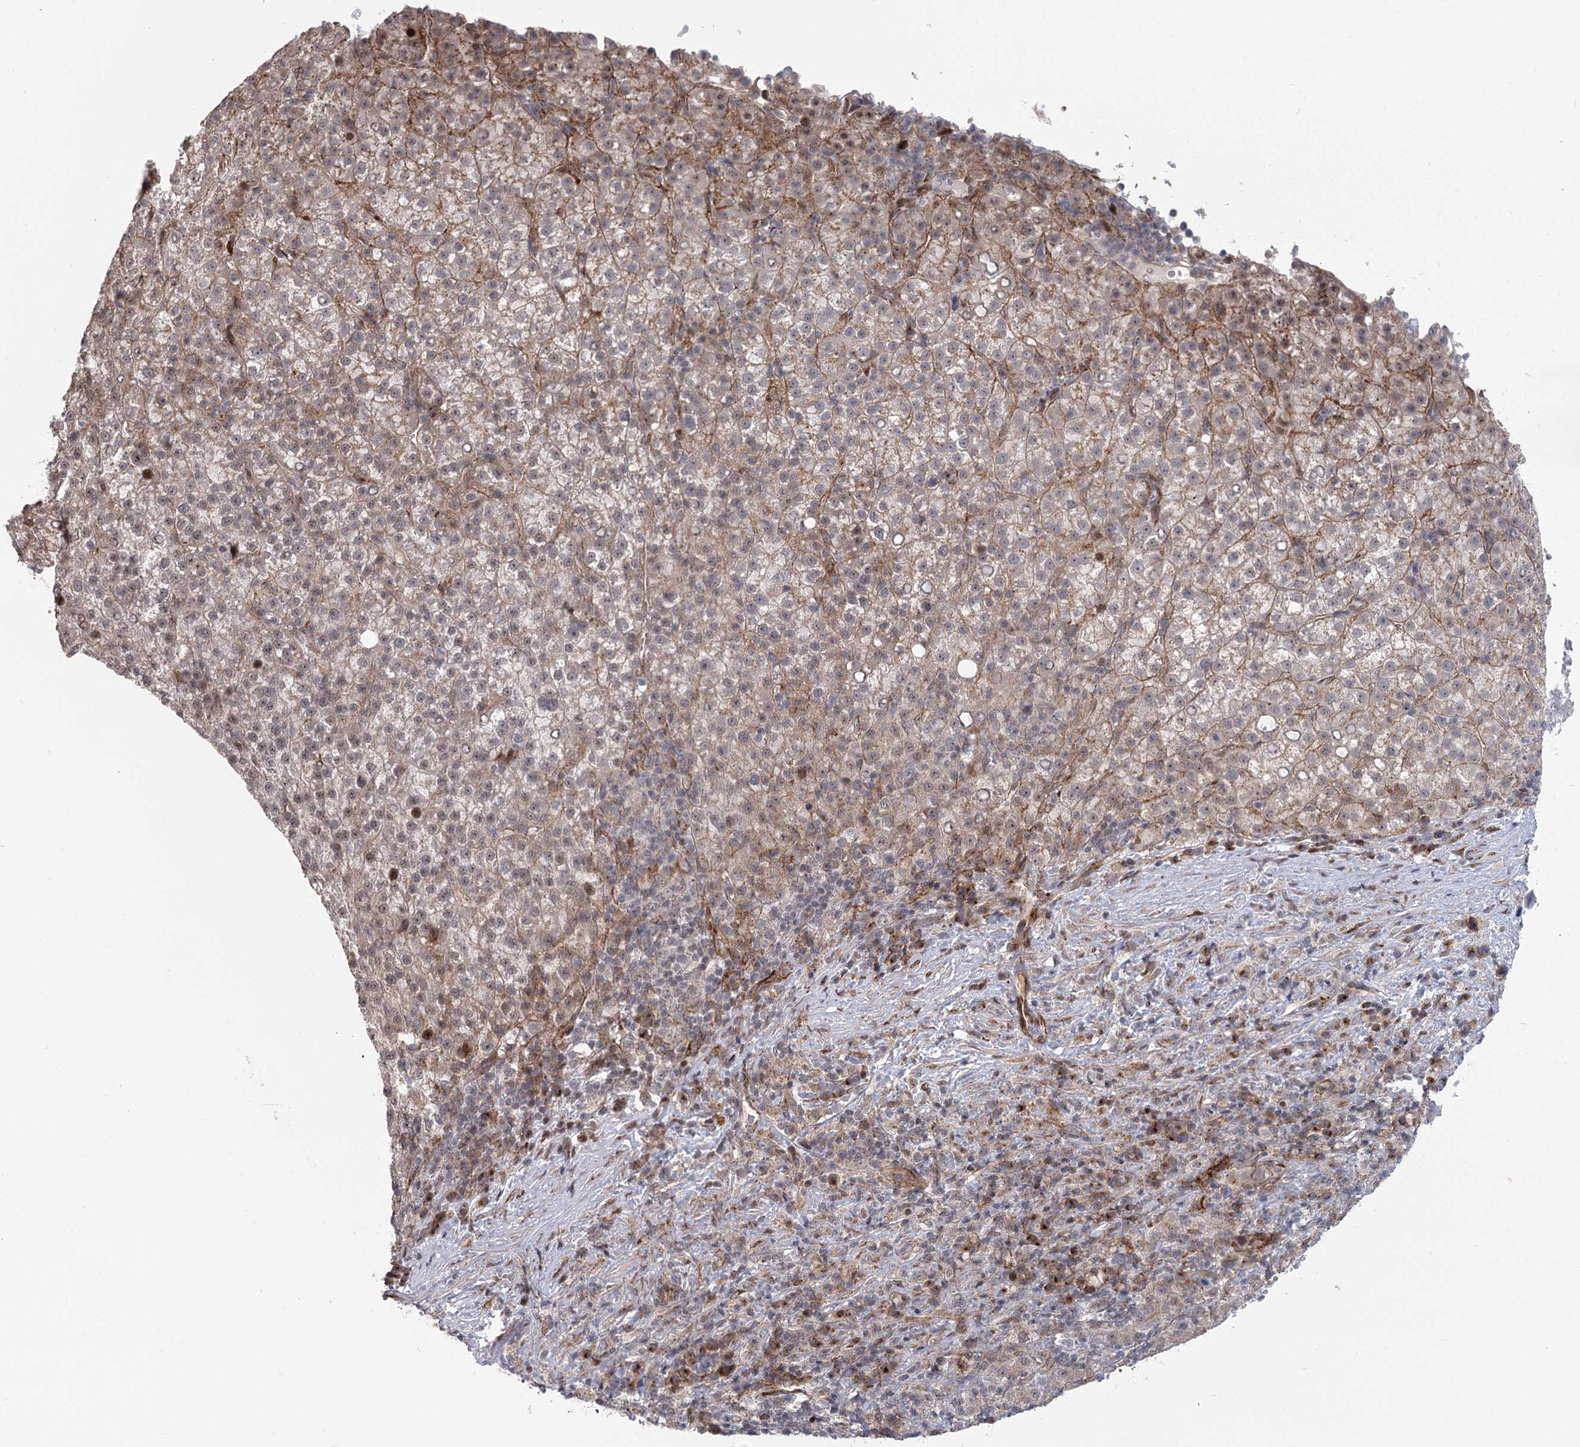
{"staining": {"intensity": "moderate", "quantity": "<25%", "location": "nuclear"}, "tissue": "liver cancer", "cell_type": "Tumor cells", "image_type": "cancer", "snomed": [{"axis": "morphology", "description": "Carcinoma, Hepatocellular, NOS"}, {"axis": "topography", "description": "Liver"}], "caption": "Approximately <25% of tumor cells in hepatocellular carcinoma (liver) exhibit moderate nuclear protein staining as visualized by brown immunohistochemical staining.", "gene": "PARM1", "patient": {"sex": "female", "age": 58}}